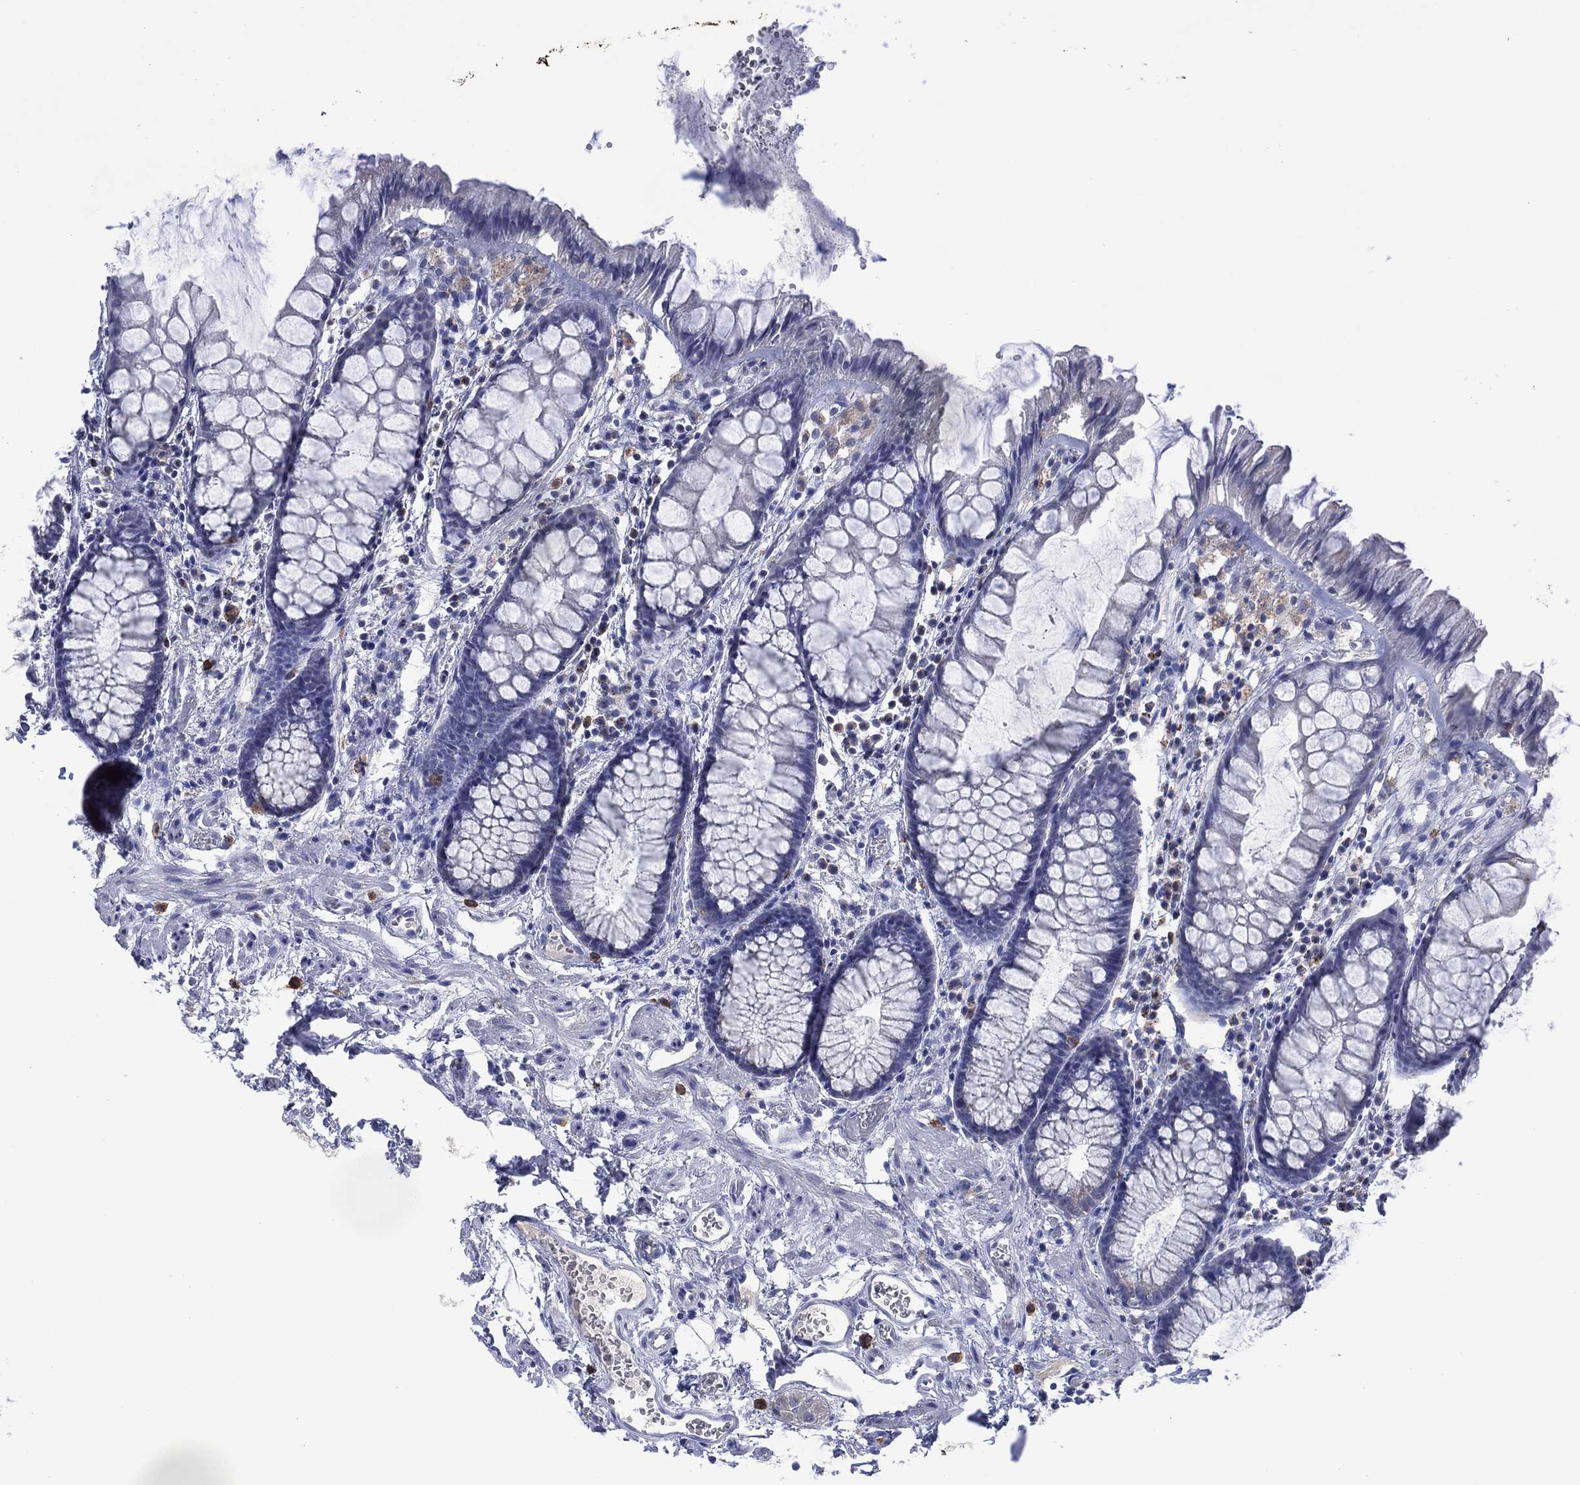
{"staining": {"intensity": "negative", "quantity": "none", "location": "none"}, "tissue": "rectum", "cell_type": "Glandular cells", "image_type": "normal", "snomed": [{"axis": "morphology", "description": "Normal tissue, NOS"}, {"axis": "topography", "description": "Rectum"}], "caption": "Immunohistochemistry image of benign human rectum stained for a protein (brown), which displays no staining in glandular cells.", "gene": "ASB10", "patient": {"sex": "female", "age": 62}}